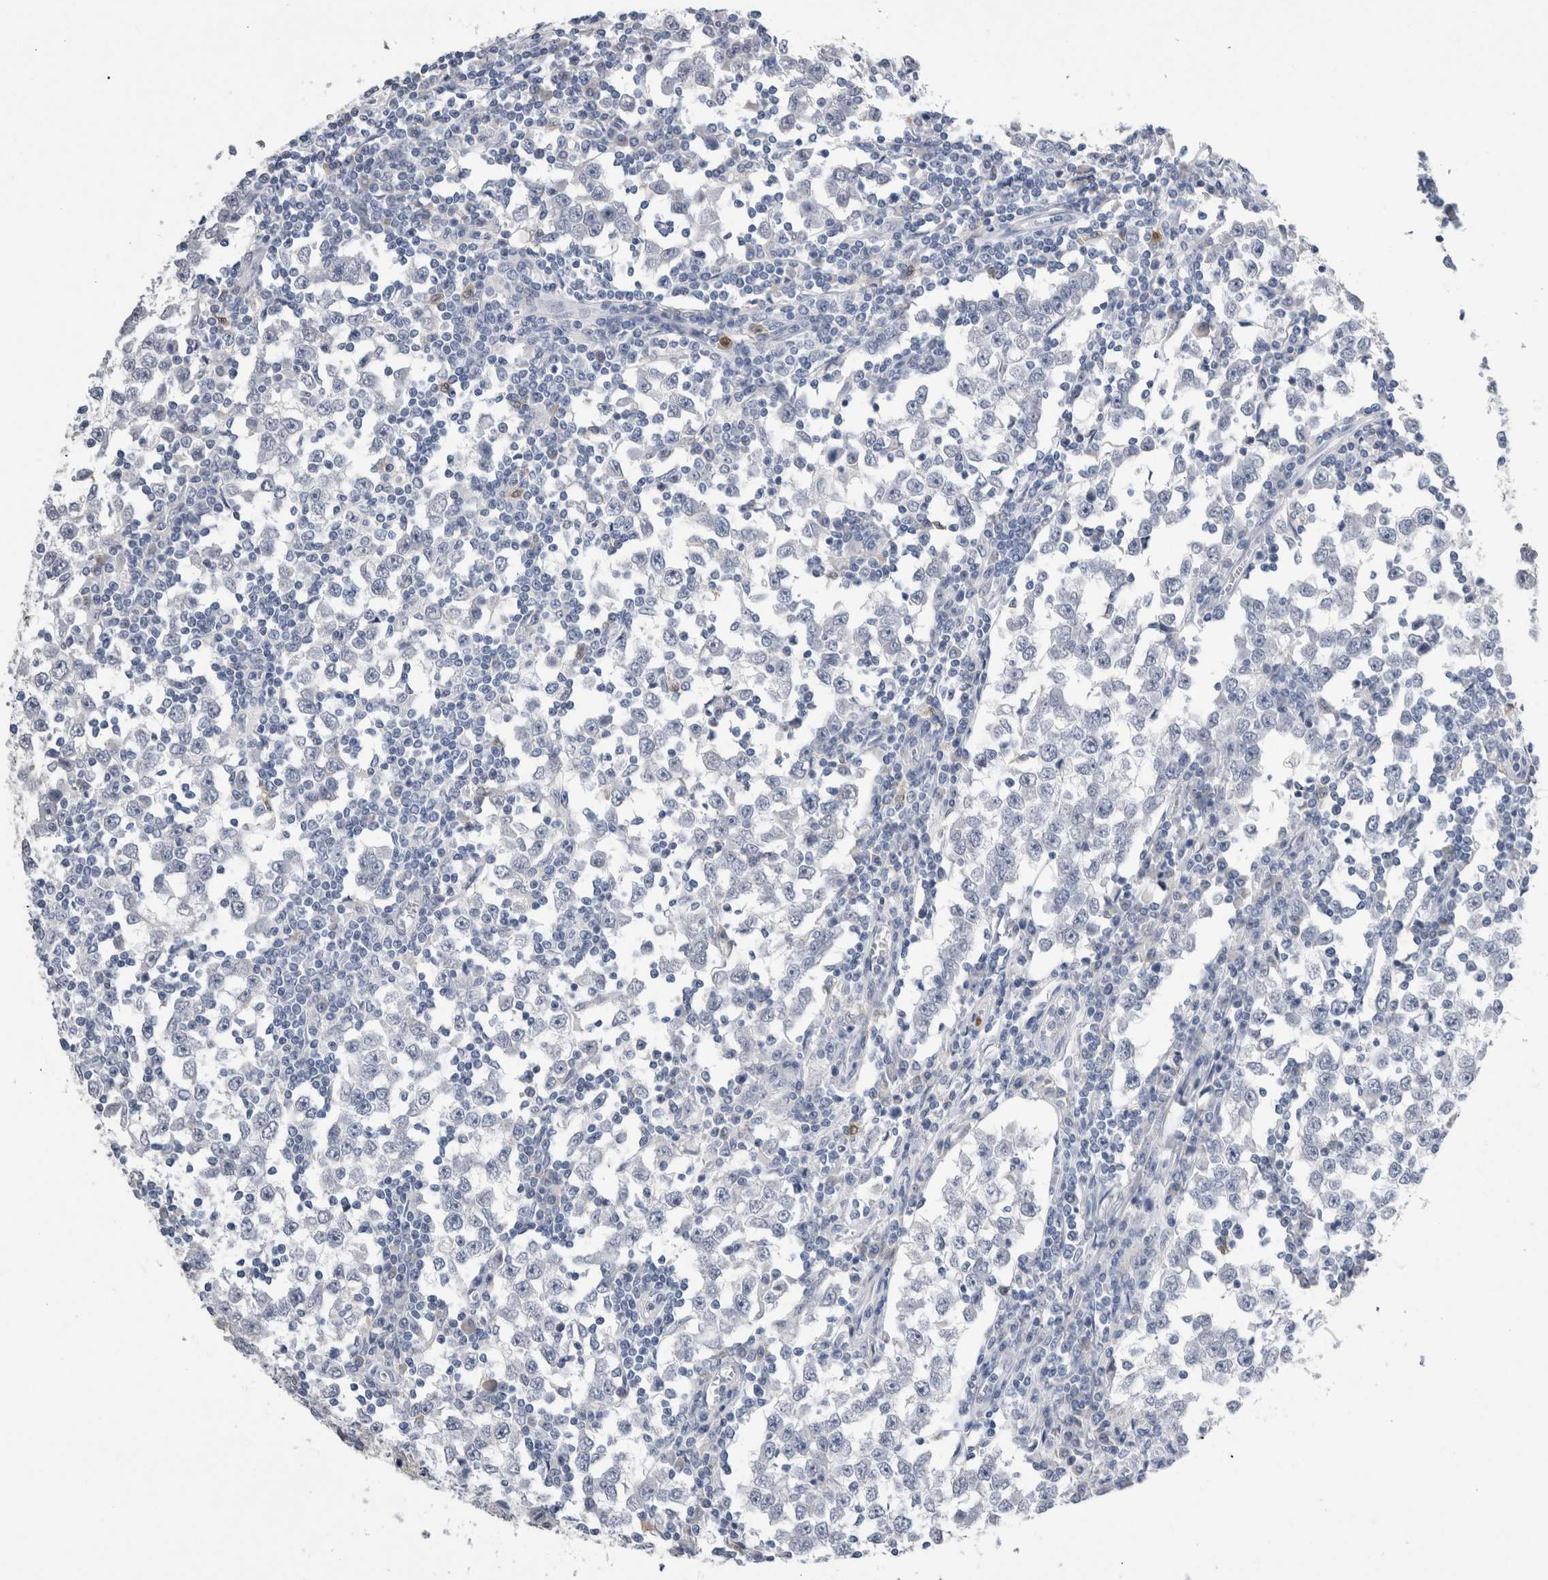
{"staining": {"intensity": "negative", "quantity": "none", "location": "none"}, "tissue": "testis cancer", "cell_type": "Tumor cells", "image_type": "cancer", "snomed": [{"axis": "morphology", "description": "Seminoma, NOS"}, {"axis": "topography", "description": "Testis"}], "caption": "An IHC histopathology image of testis cancer (seminoma) is shown. There is no staining in tumor cells of testis cancer (seminoma).", "gene": "S100A12", "patient": {"sex": "male", "age": 65}}